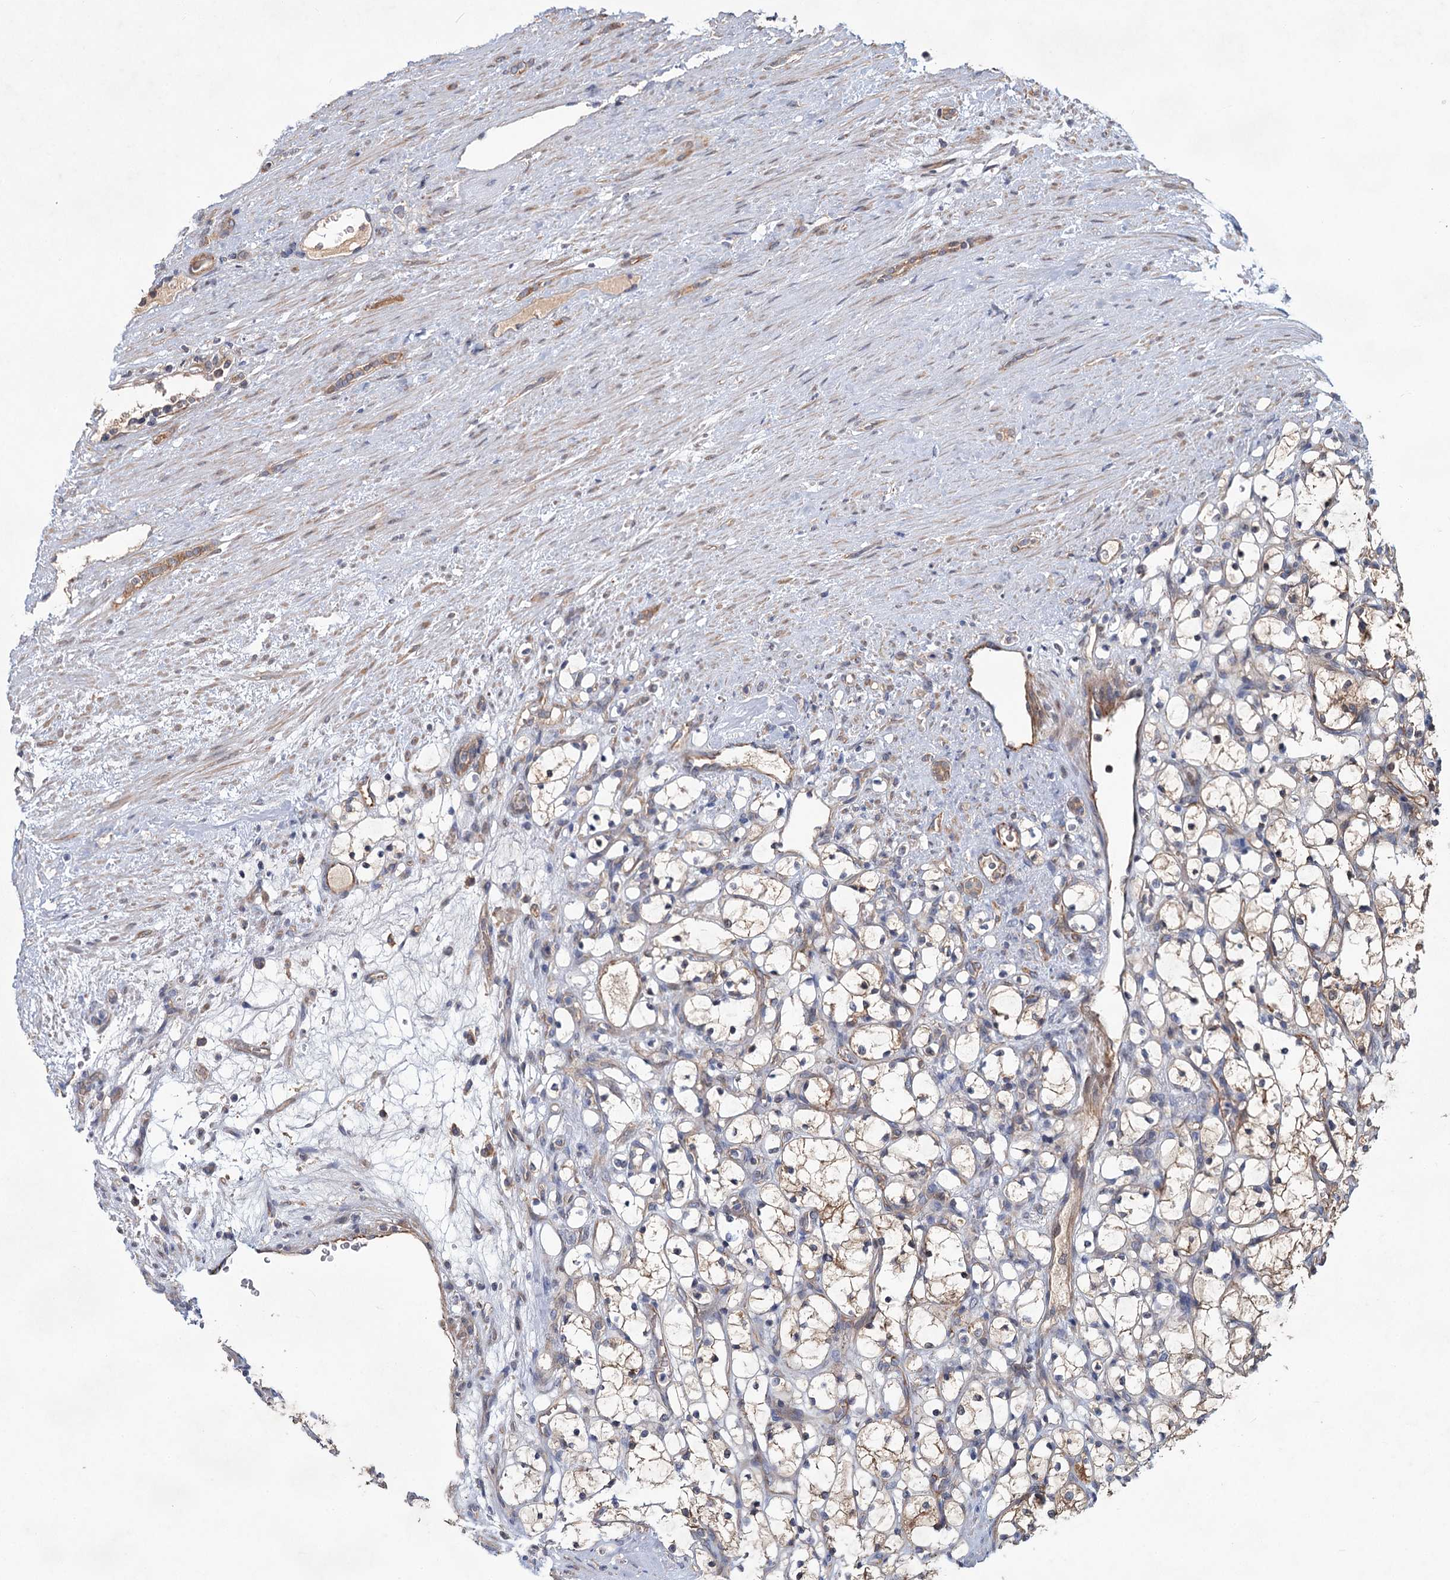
{"staining": {"intensity": "moderate", "quantity": "25%-75%", "location": "cytoplasmic/membranous"}, "tissue": "renal cancer", "cell_type": "Tumor cells", "image_type": "cancer", "snomed": [{"axis": "morphology", "description": "Adenocarcinoma, NOS"}, {"axis": "topography", "description": "Kidney"}], "caption": "A brown stain labels moderate cytoplasmic/membranous staining of a protein in renal adenocarcinoma tumor cells. (Stains: DAB in brown, nuclei in blue, Microscopy: brightfield microscopy at high magnification).", "gene": "MTRR", "patient": {"sex": "female", "age": 69}}